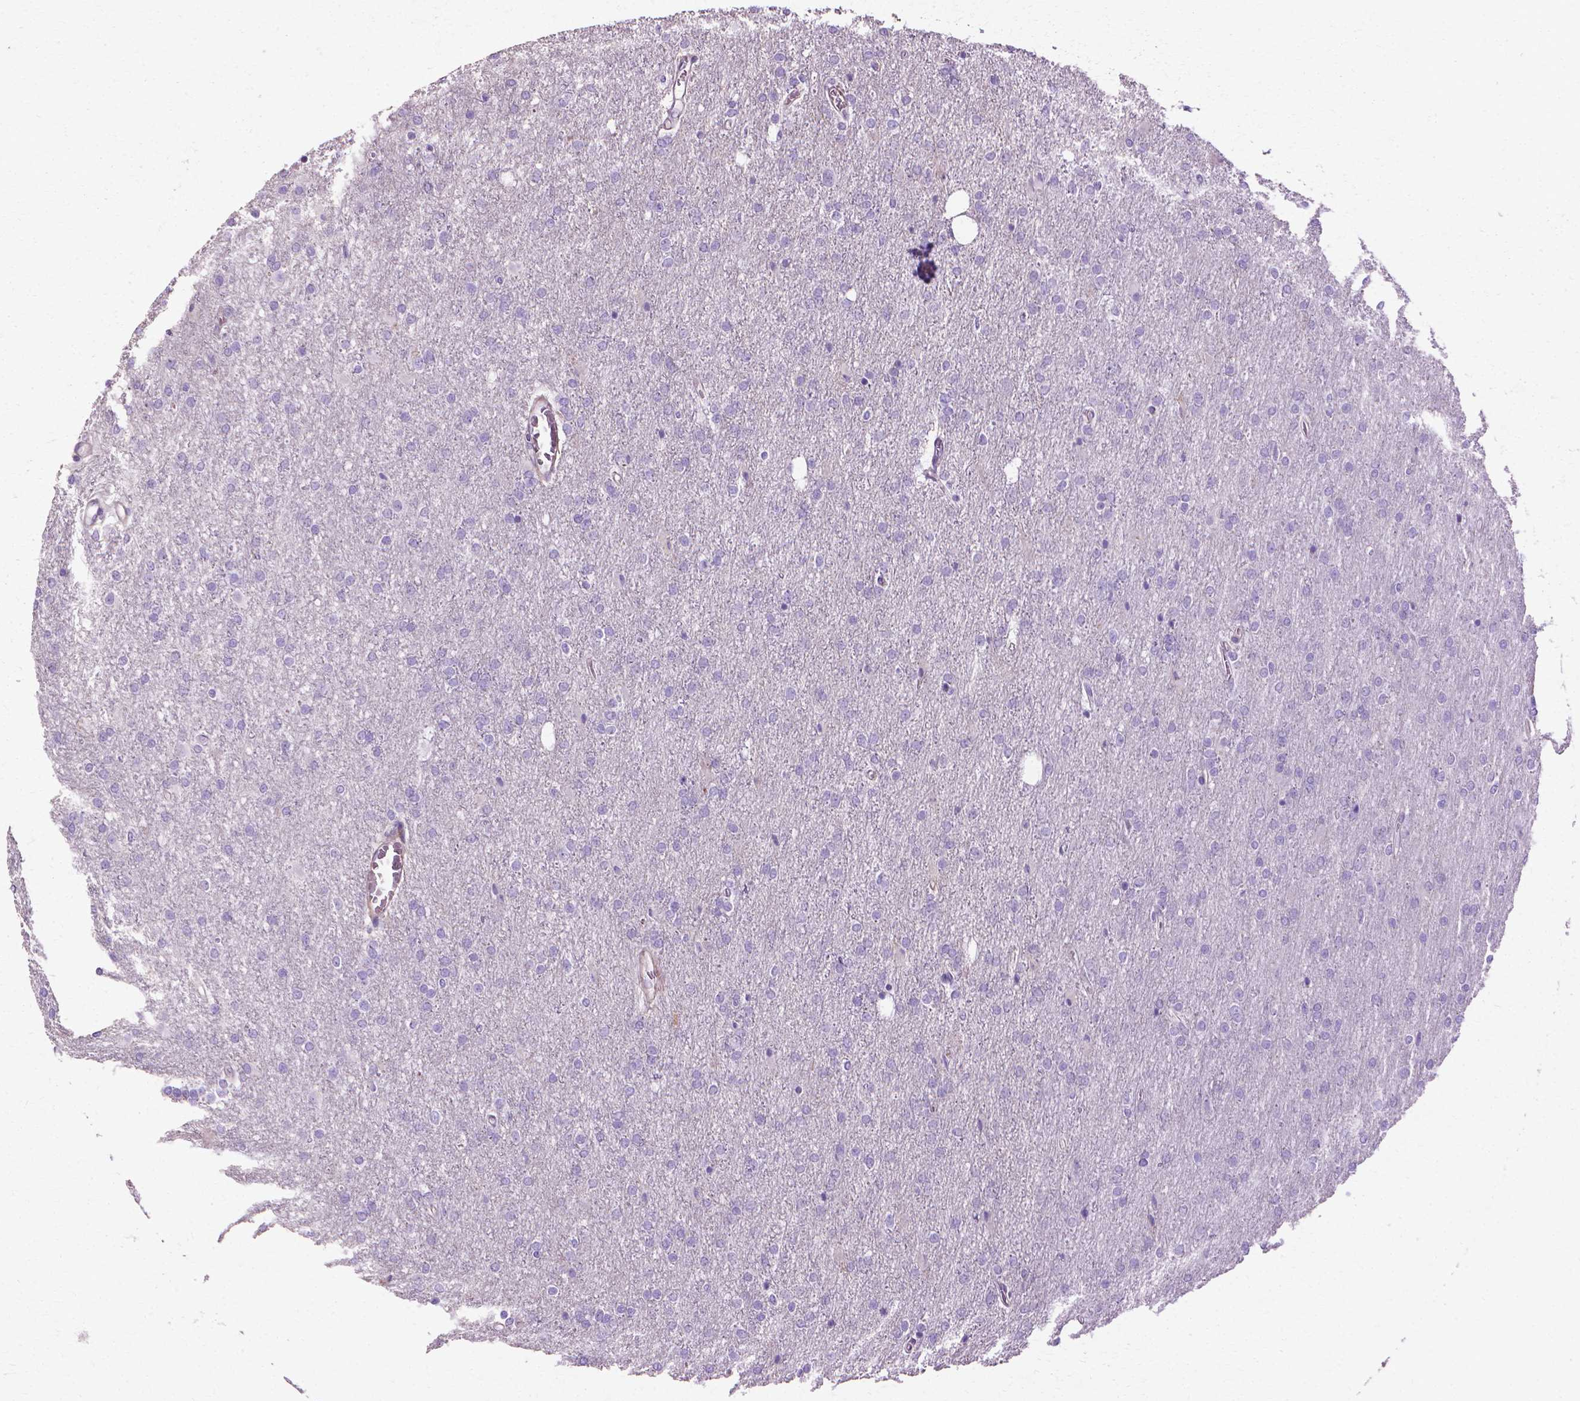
{"staining": {"intensity": "negative", "quantity": "none", "location": "none"}, "tissue": "glioma", "cell_type": "Tumor cells", "image_type": "cancer", "snomed": [{"axis": "morphology", "description": "Glioma, malignant, High grade"}, {"axis": "topography", "description": "Cerebral cortex"}], "caption": "Immunohistochemical staining of human malignant high-grade glioma demonstrates no significant positivity in tumor cells.", "gene": "CFAP157", "patient": {"sex": "male", "age": 70}}